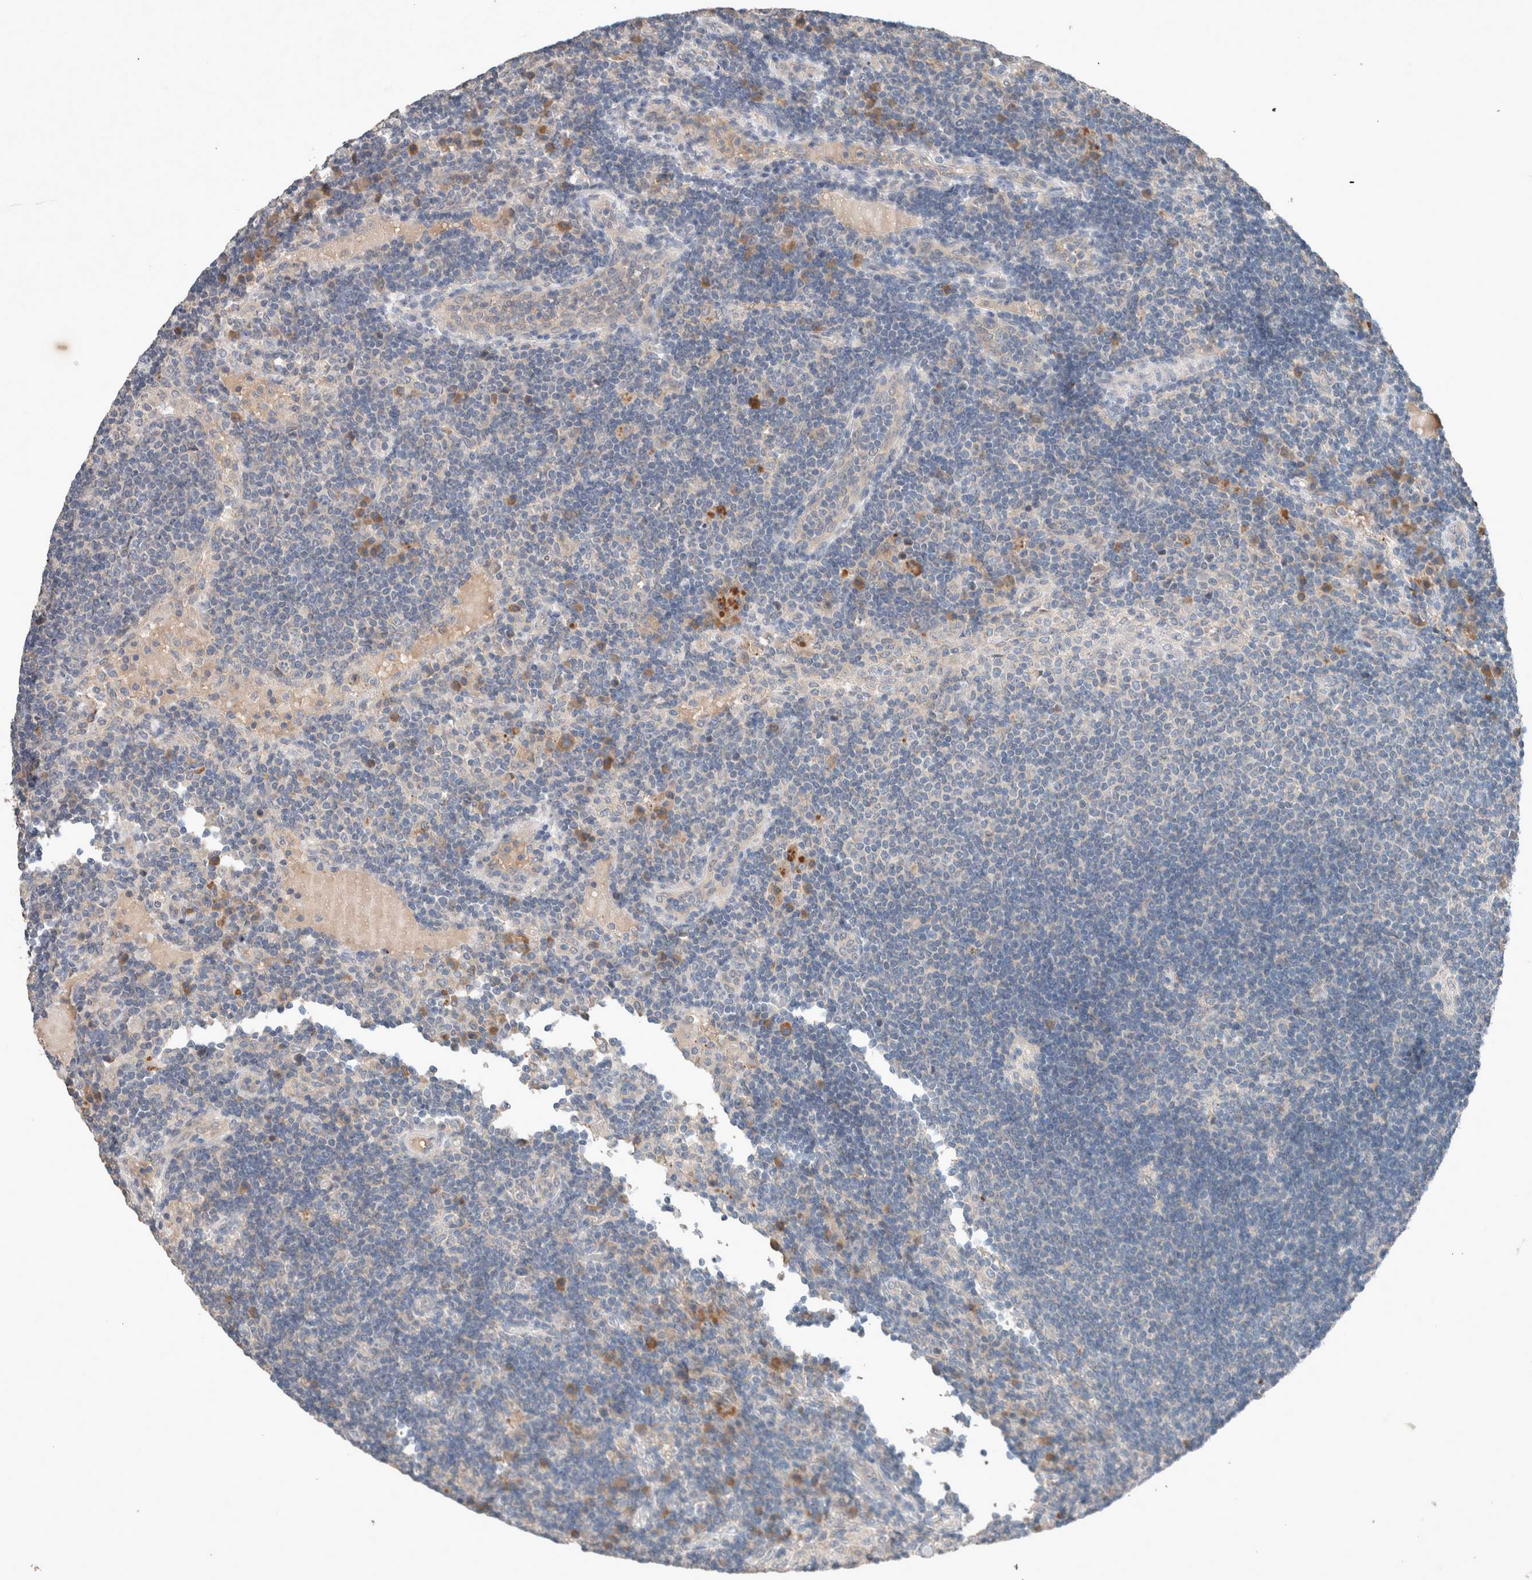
{"staining": {"intensity": "moderate", "quantity": "25%-75%", "location": "cytoplasmic/membranous"}, "tissue": "lymph node", "cell_type": "Germinal center cells", "image_type": "normal", "snomed": [{"axis": "morphology", "description": "Normal tissue, NOS"}, {"axis": "topography", "description": "Lymph node"}], "caption": "The immunohistochemical stain labels moderate cytoplasmic/membranous staining in germinal center cells of unremarkable lymph node. The staining is performed using DAB brown chromogen to label protein expression. The nuclei are counter-stained blue using hematoxylin.", "gene": "UGCG", "patient": {"sex": "female", "age": 53}}